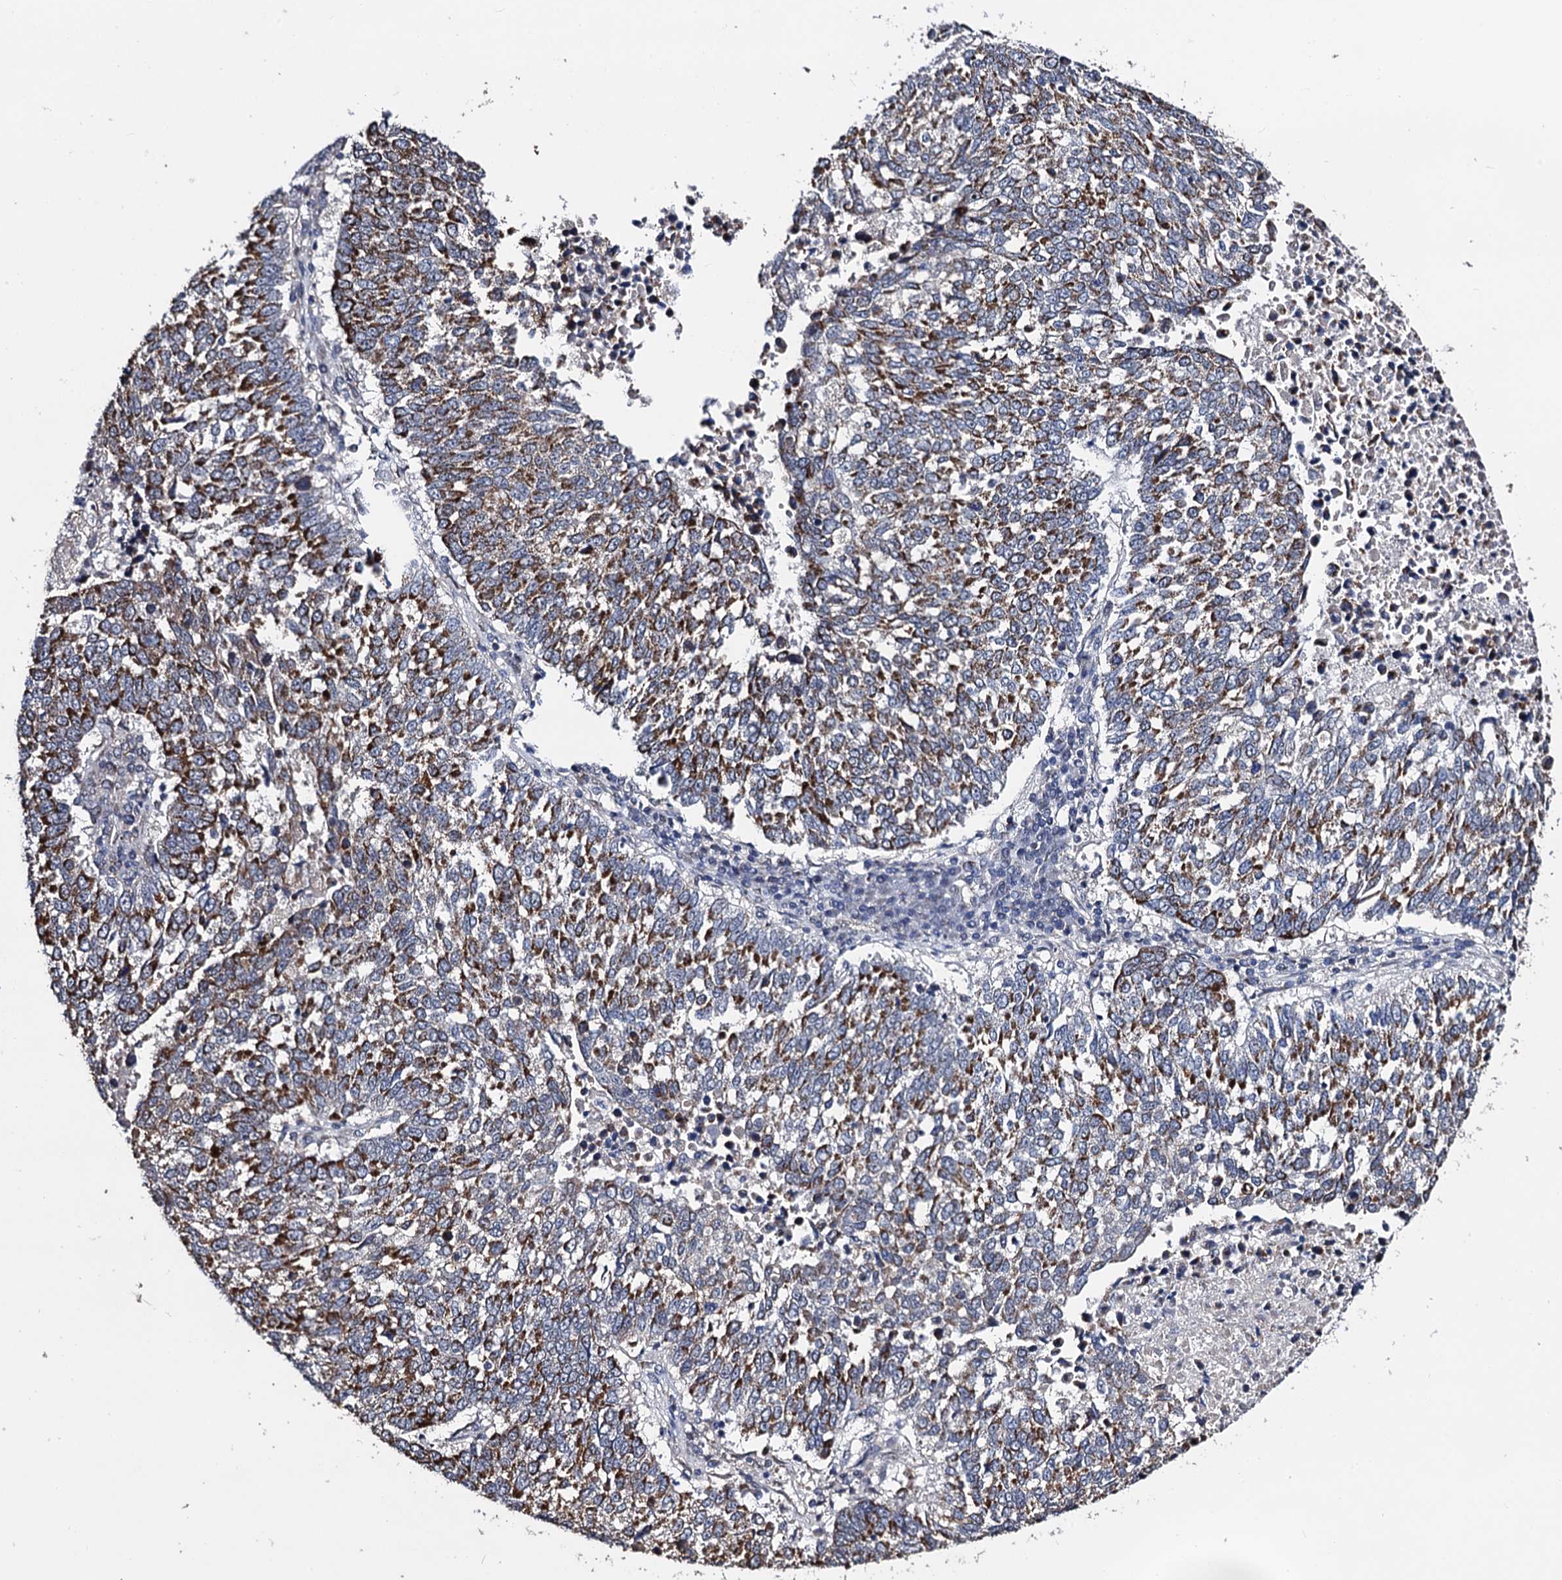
{"staining": {"intensity": "strong", "quantity": ">75%", "location": "cytoplasmic/membranous"}, "tissue": "lung cancer", "cell_type": "Tumor cells", "image_type": "cancer", "snomed": [{"axis": "morphology", "description": "Squamous cell carcinoma, NOS"}, {"axis": "topography", "description": "Lung"}], "caption": "Lung cancer stained with a brown dye exhibits strong cytoplasmic/membranous positive staining in approximately >75% of tumor cells.", "gene": "PTCD3", "patient": {"sex": "male", "age": 73}}